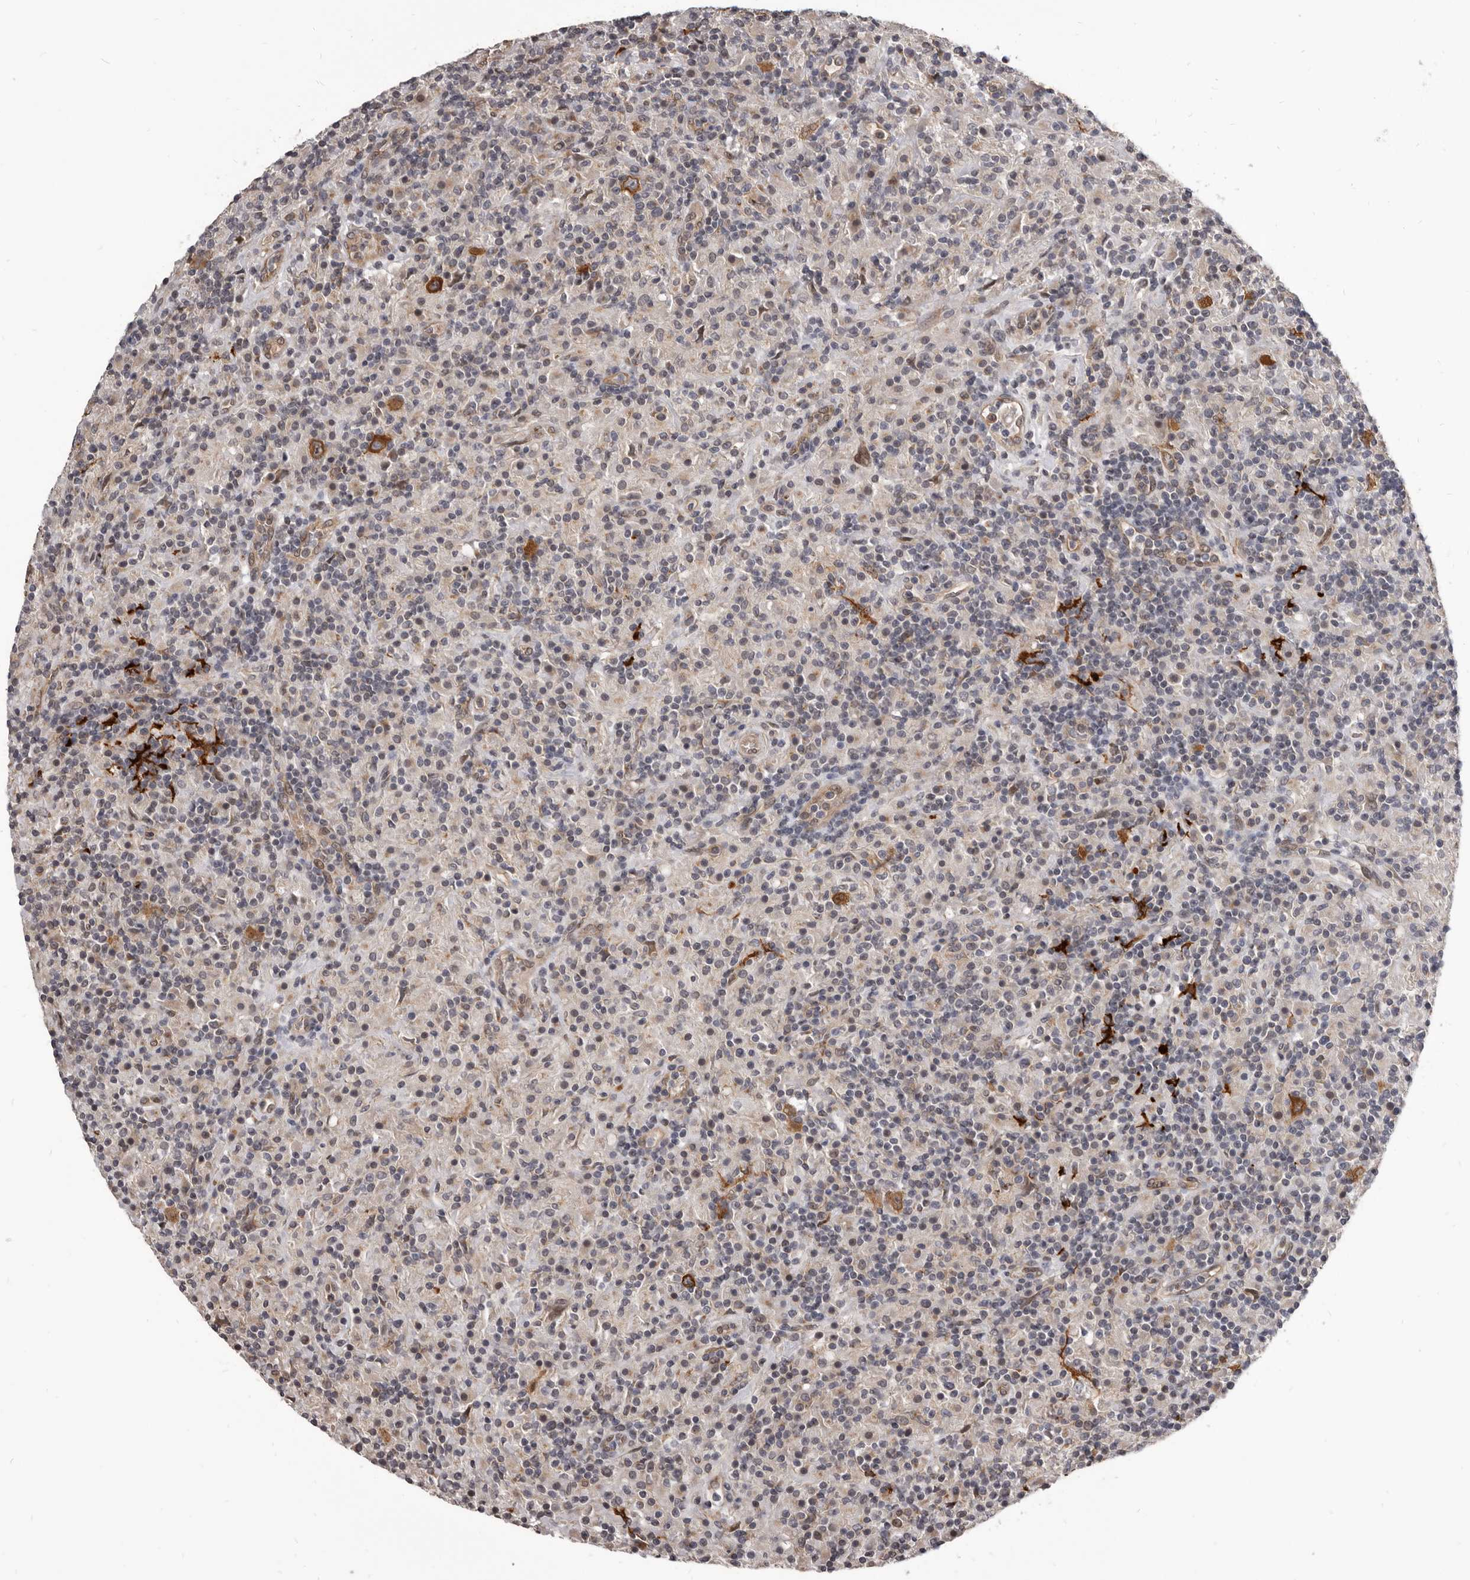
{"staining": {"intensity": "moderate", "quantity": ">75%", "location": "cytoplasmic/membranous"}, "tissue": "lymphoma", "cell_type": "Tumor cells", "image_type": "cancer", "snomed": [{"axis": "morphology", "description": "Hodgkin's disease, NOS"}, {"axis": "topography", "description": "Lymph node"}], "caption": "An immunohistochemistry histopathology image of neoplastic tissue is shown. Protein staining in brown shows moderate cytoplasmic/membranous positivity in Hodgkin's disease within tumor cells.", "gene": "ADAMTS20", "patient": {"sex": "male", "age": 70}}